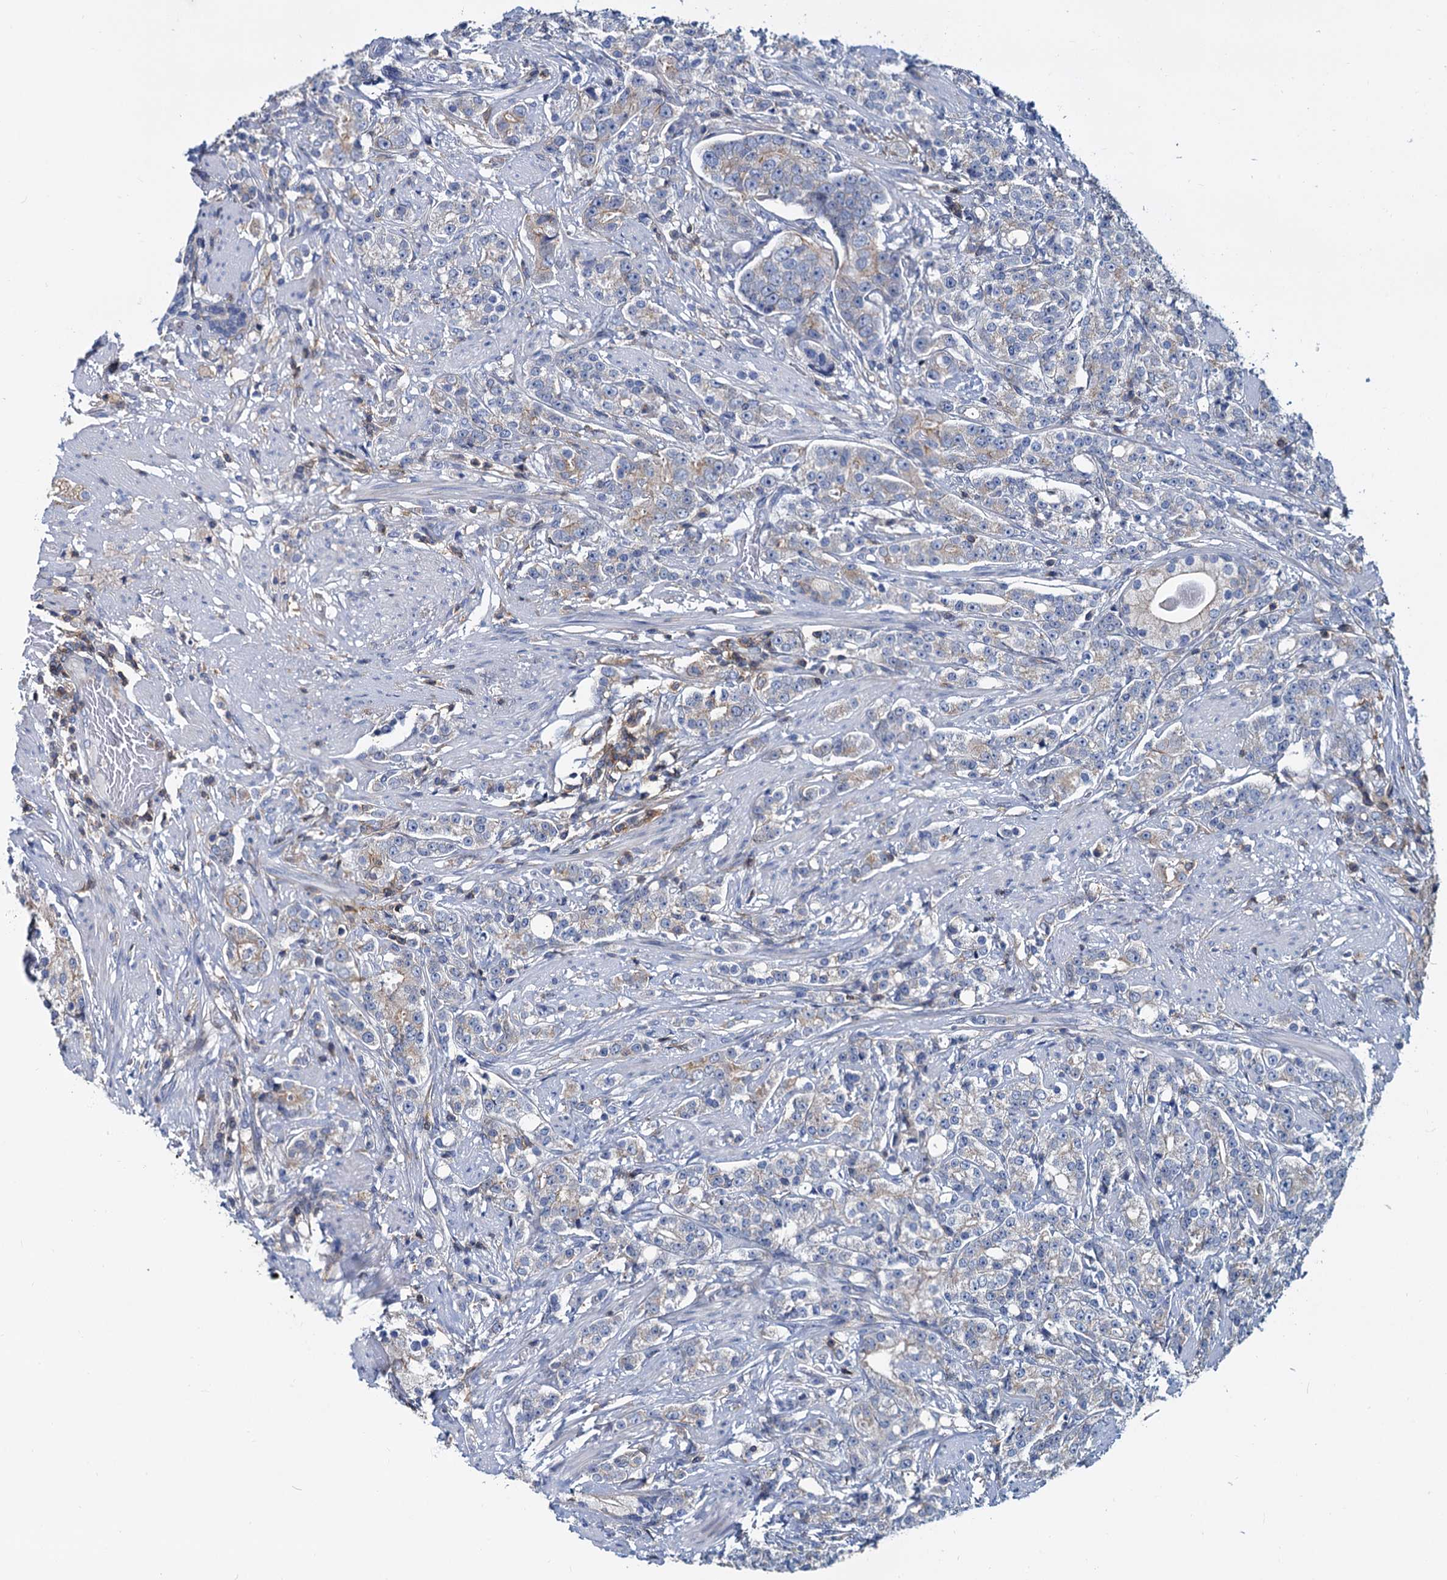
{"staining": {"intensity": "negative", "quantity": "none", "location": "none"}, "tissue": "prostate cancer", "cell_type": "Tumor cells", "image_type": "cancer", "snomed": [{"axis": "morphology", "description": "Adenocarcinoma, High grade"}, {"axis": "topography", "description": "Prostate"}], "caption": "IHC histopathology image of human prostate adenocarcinoma (high-grade) stained for a protein (brown), which shows no positivity in tumor cells.", "gene": "LRCH4", "patient": {"sex": "male", "age": 69}}